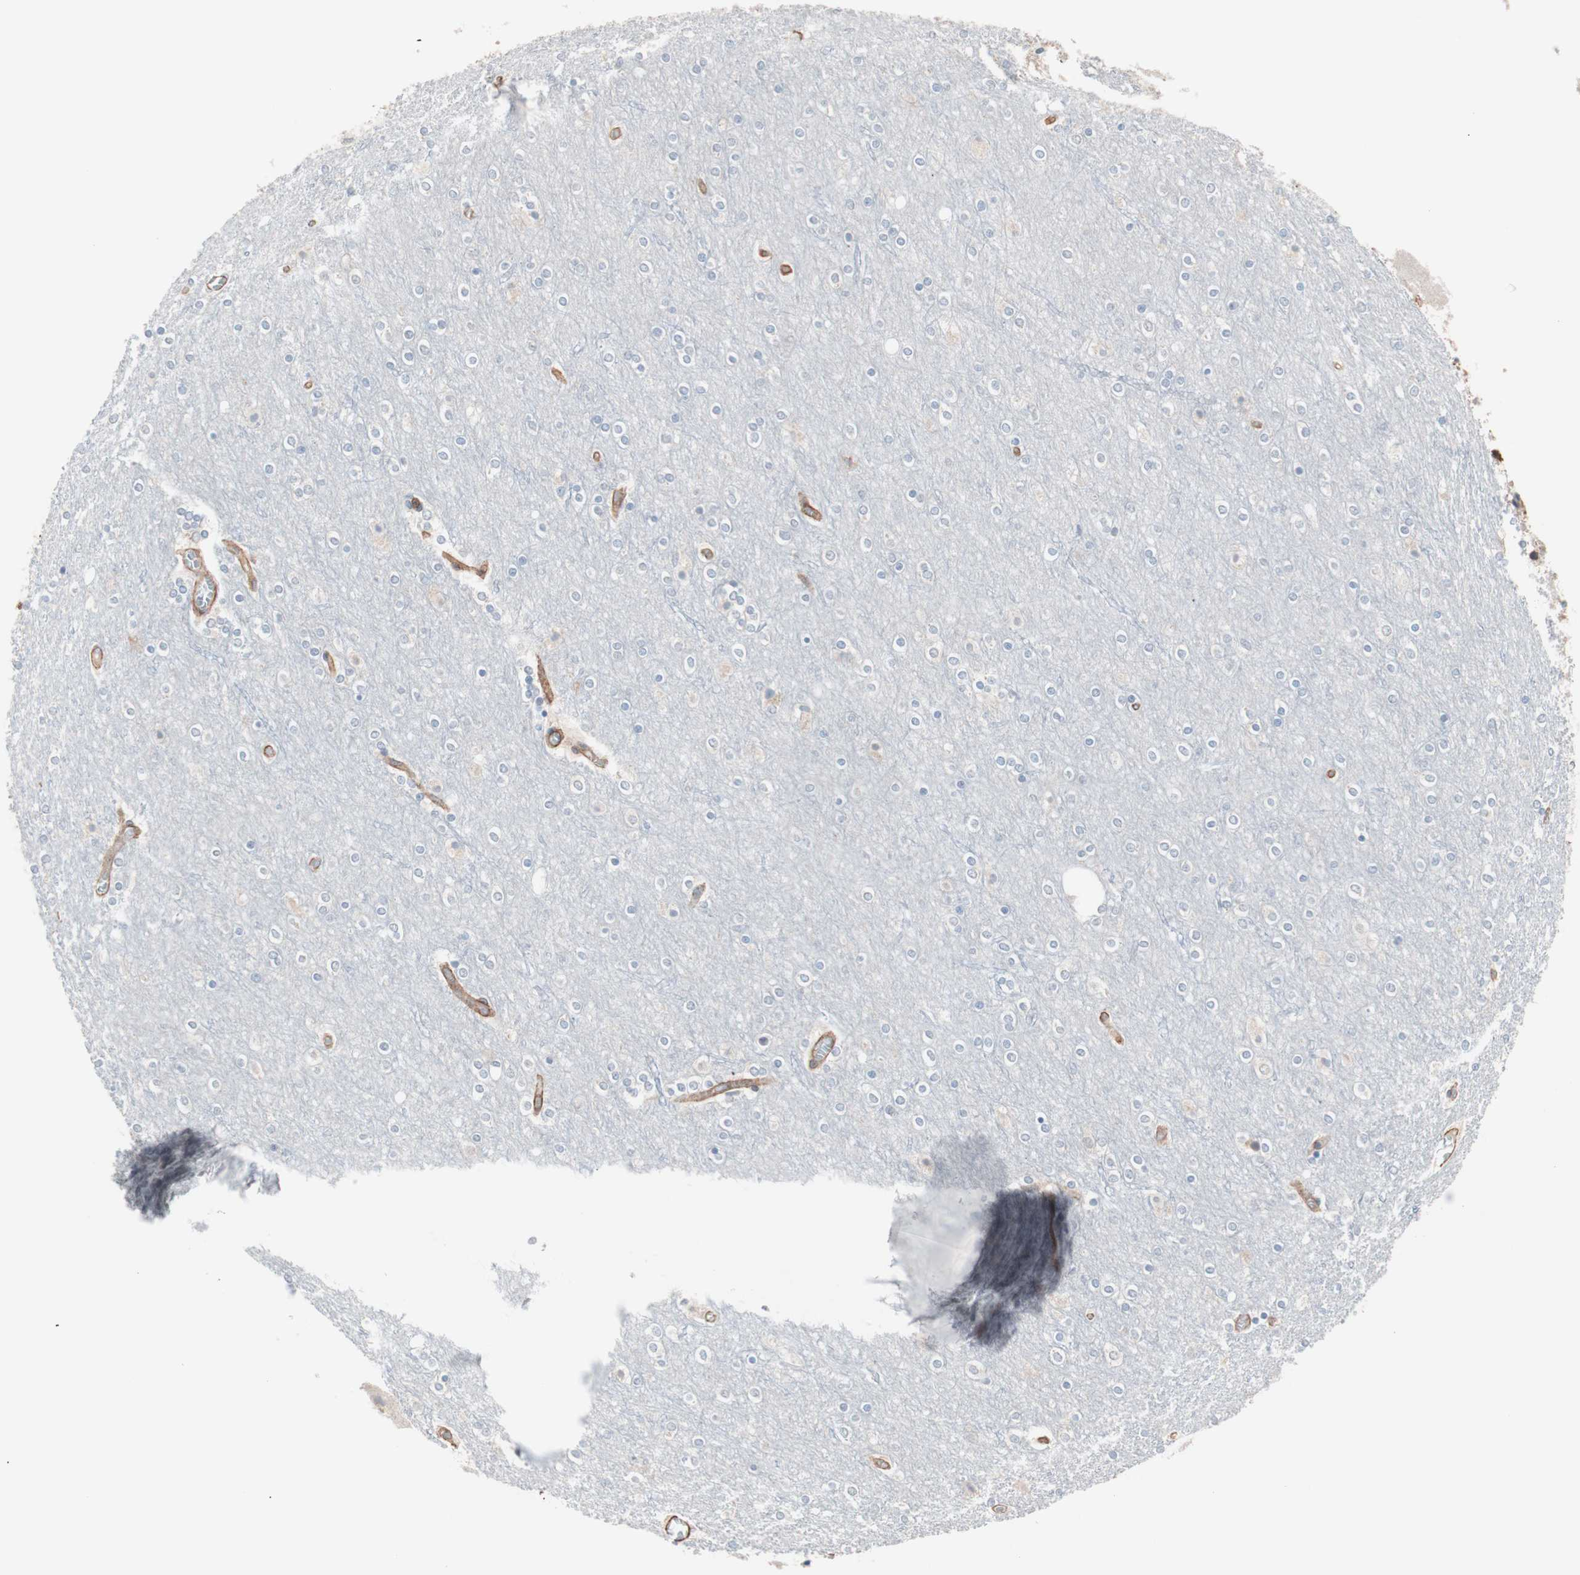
{"staining": {"intensity": "moderate", "quantity": ">75%", "location": "cytoplasmic/membranous"}, "tissue": "cerebral cortex", "cell_type": "Endothelial cells", "image_type": "normal", "snomed": [{"axis": "morphology", "description": "Normal tissue, NOS"}, {"axis": "topography", "description": "Cerebral cortex"}], "caption": "Immunohistochemistry (IHC) image of benign cerebral cortex: cerebral cortex stained using immunohistochemistry (IHC) shows medium levels of moderate protein expression localized specifically in the cytoplasmic/membranous of endothelial cells, appearing as a cytoplasmic/membranous brown color.", "gene": "ALG5", "patient": {"sex": "female", "age": 54}}